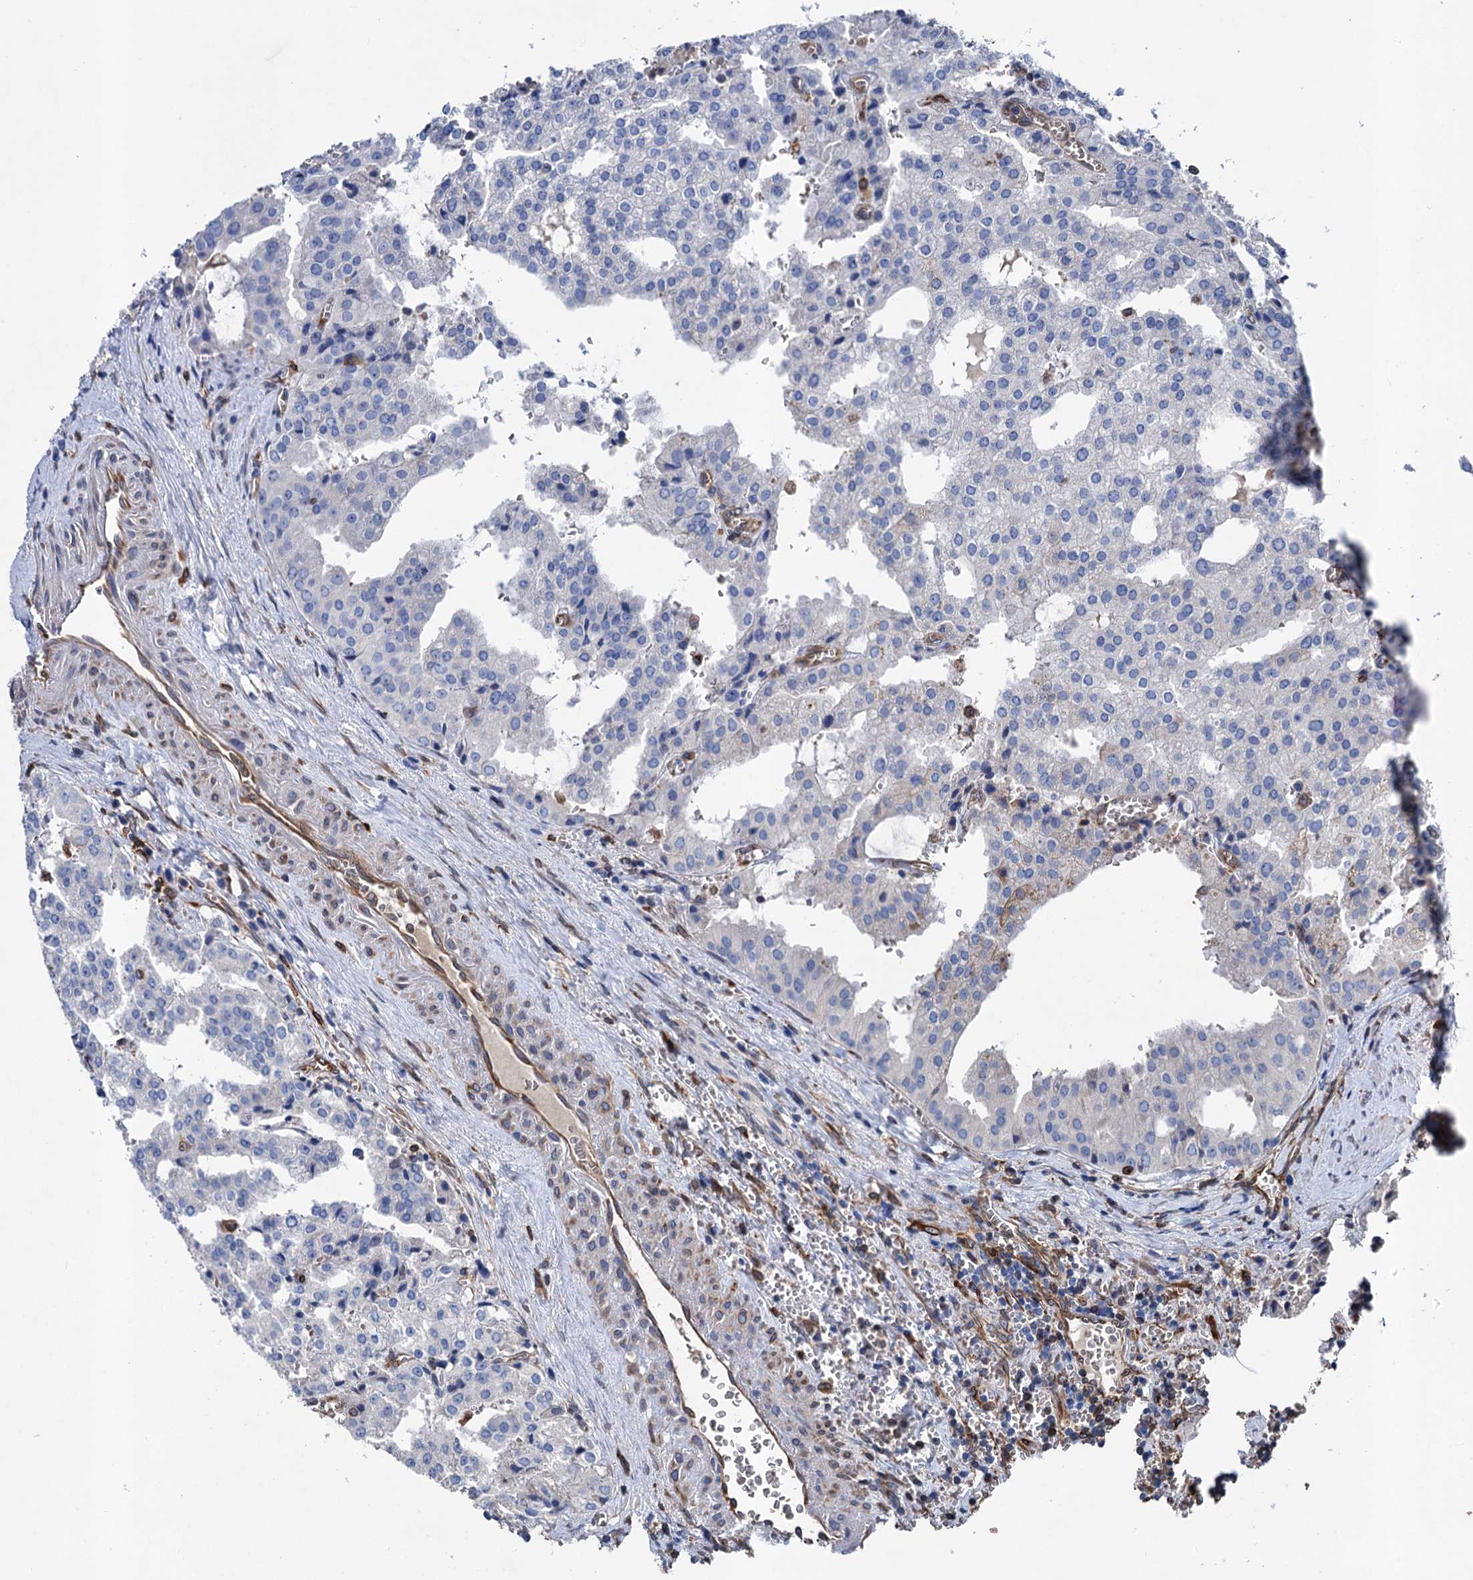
{"staining": {"intensity": "negative", "quantity": "none", "location": "none"}, "tissue": "prostate cancer", "cell_type": "Tumor cells", "image_type": "cancer", "snomed": [{"axis": "morphology", "description": "Adenocarcinoma, High grade"}, {"axis": "topography", "description": "Prostate"}], "caption": "This is a micrograph of immunohistochemistry (IHC) staining of prostate adenocarcinoma (high-grade), which shows no positivity in tumor cells.", "gene": "STING1", "patient": {"sex": "male", "age": 68}}